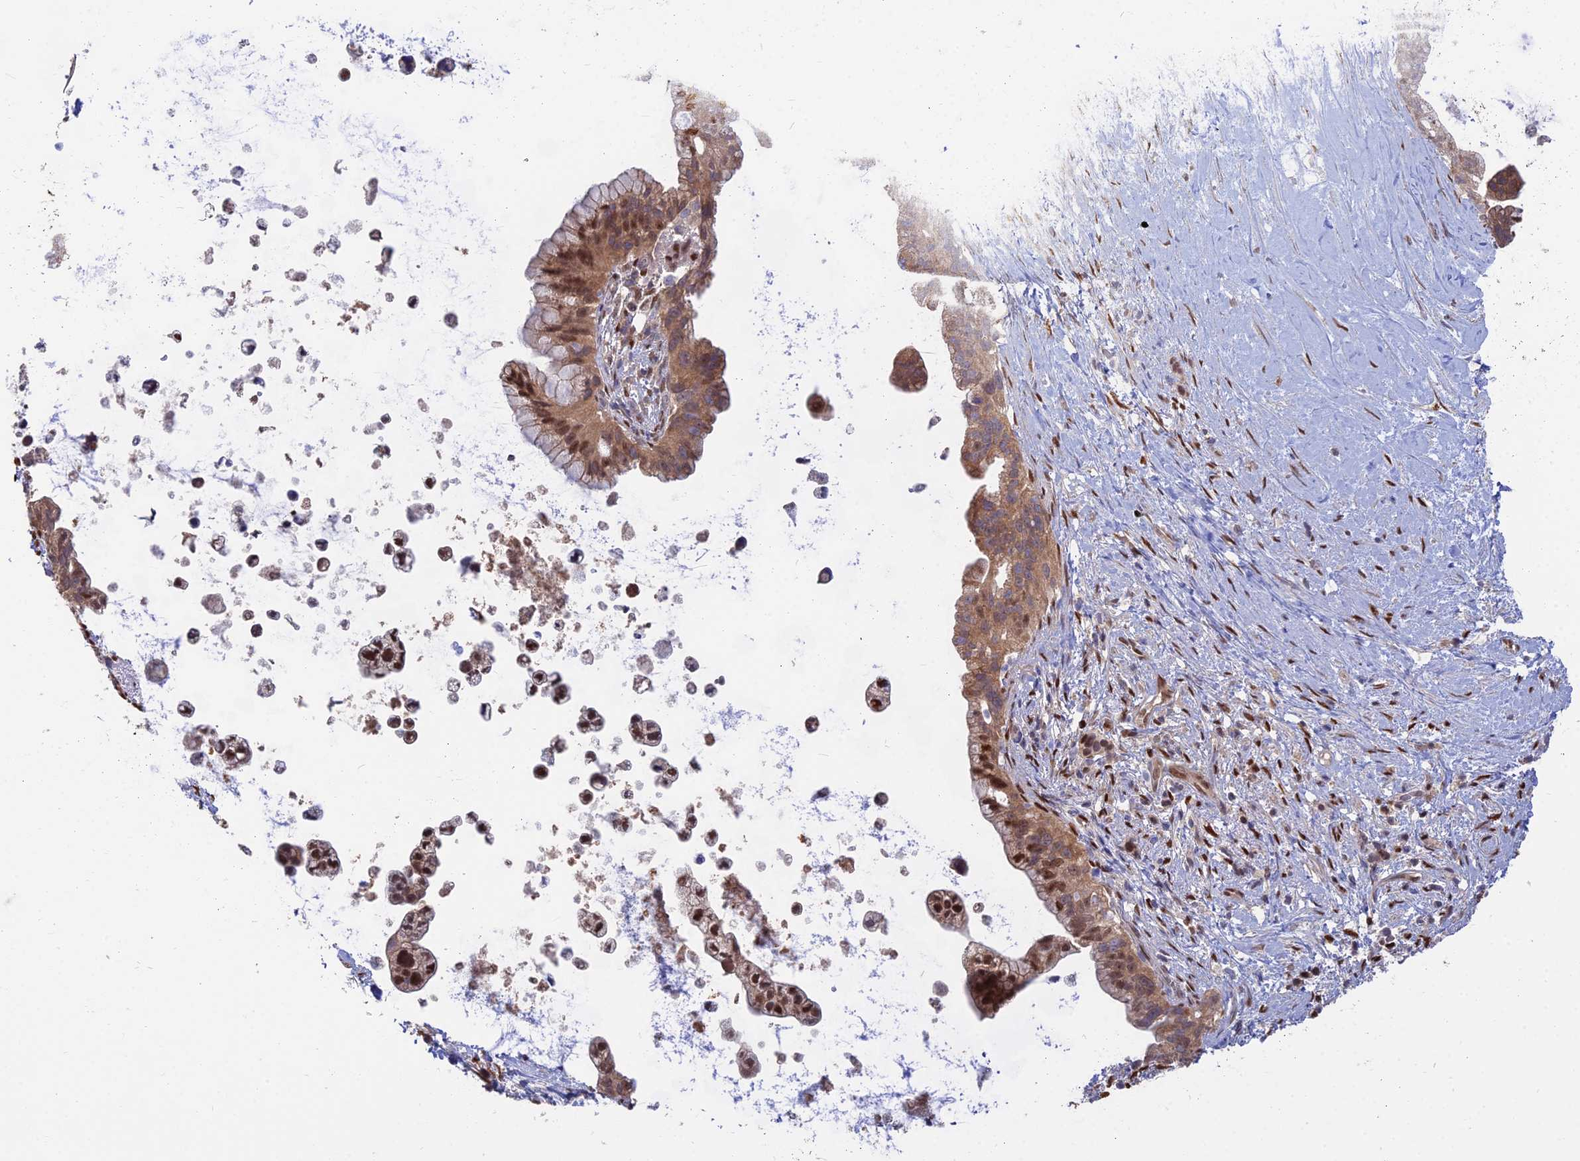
{"staining": {"intensity": "strong", "quantity": ">75%", "location": "cytoplasmic/membranous,nuclear"}, "tissue": "pancreatic cancer", "cell_type": "Tumor cells", "image_type": "cancer", "snomed": [{"axis": "morphology", "description": "Adenocarcinoma, NOS"}, {"axis": "topography", "description": "Pancreas"}], "caption": "A histopathology image of pancreatic adenocarcinoma stained for a protein exhibits strong cytoplasmic/membranous and nuclear brown staining in tumor cells.", "gene": "DNPEP", "patient": {"sex": "female", "age": 83}}